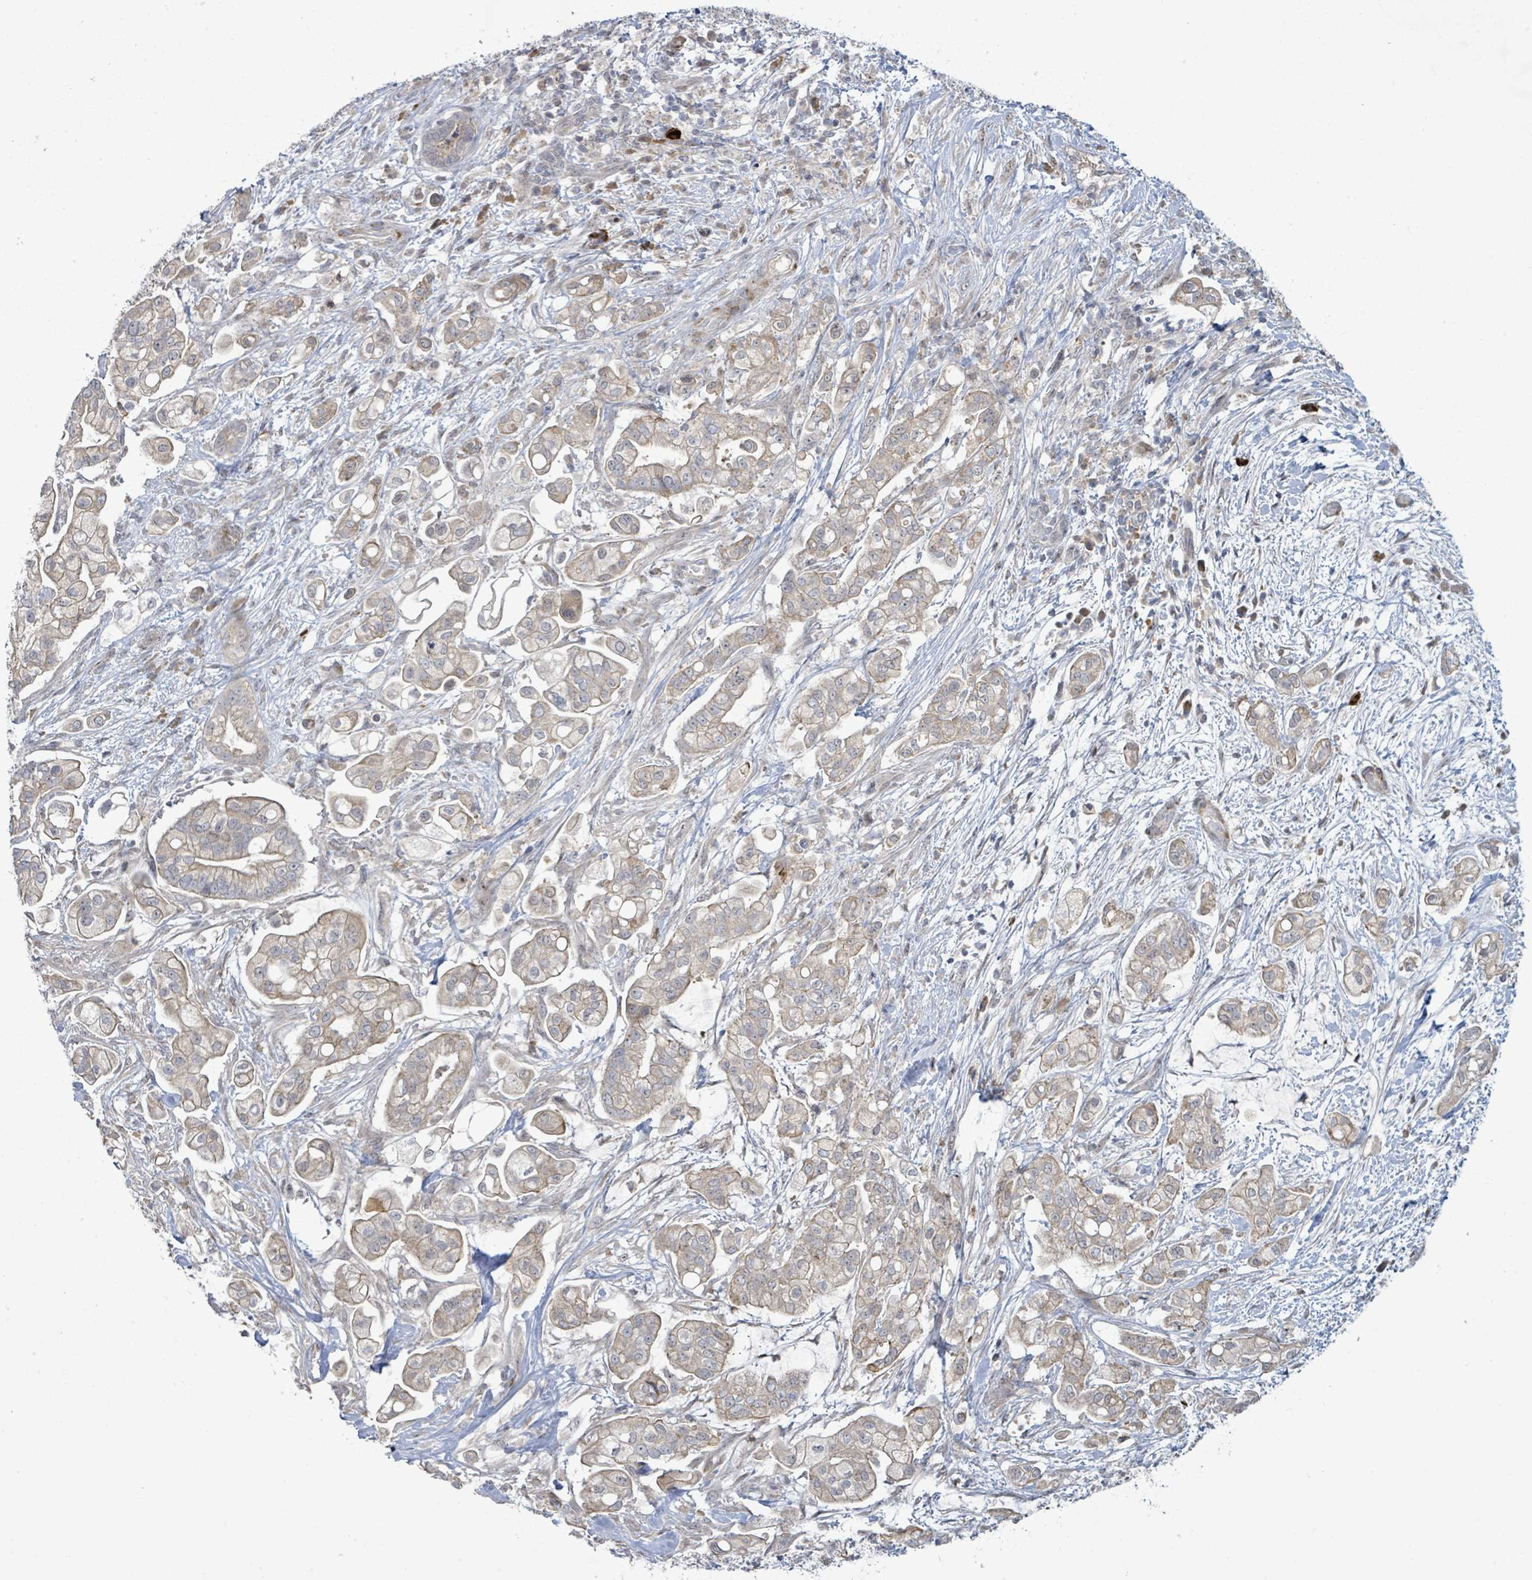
{"staining": {"intensity": "weak", "quantity": "25%-75%", "location": "cytoplasmic/membranous"}, "tissue": "pancreatic cancer", "cell_type": "Tumor cells", "image_type": "cancer", "snomed": [{"axis": "morphology", "description": "Adenocarcinoma, NOS"}, {"axis": "topography", "description": "Pancreas"}], "caption": "Weak cytoplasmic/membranous protein staining is identified in approximately 25%-75% of tumor cells in pancreatic cancer.", "gene": "SLIT3", "patient": {"sex": "female", "age": 69}}